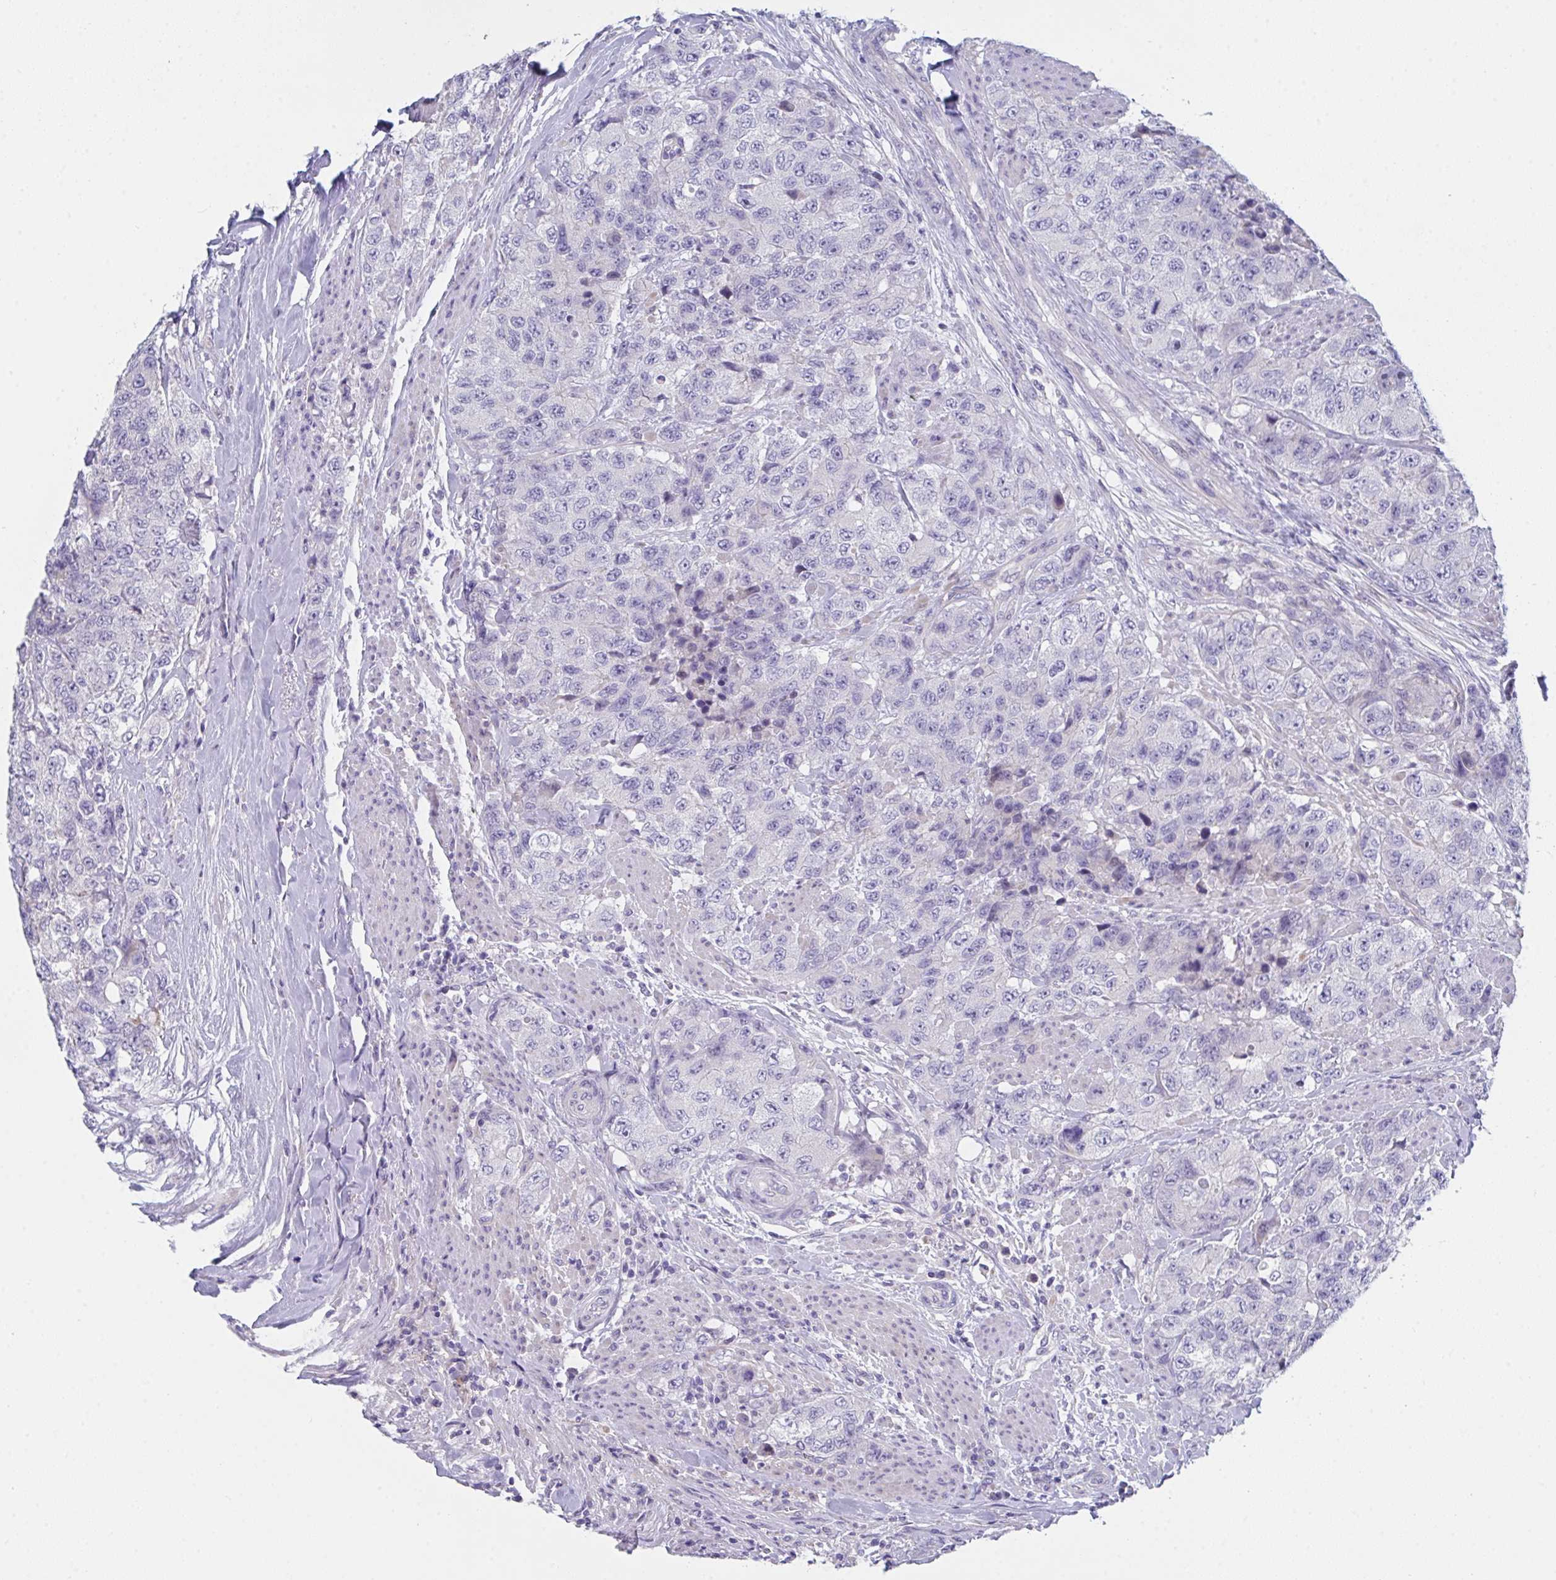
{"staining": {"intensity": "negative", "quantity": "none", "location": "none"}, "tissue": "urothelial cancer", "cell_type": "Tumor cells", "image_type": "cancer", "snomed": [{"axis": "morphology", "description": "Urothelial carcinoma, High grade"}, {"axis": "topography", "description": "Urinary bladder"}], "caption": "This is an IHC image of human high-grade urothelial carcinoma. There is no staining in tumor cells.", "gene": "FBXO47", "patient": {"sex": "female", "age": 78}}